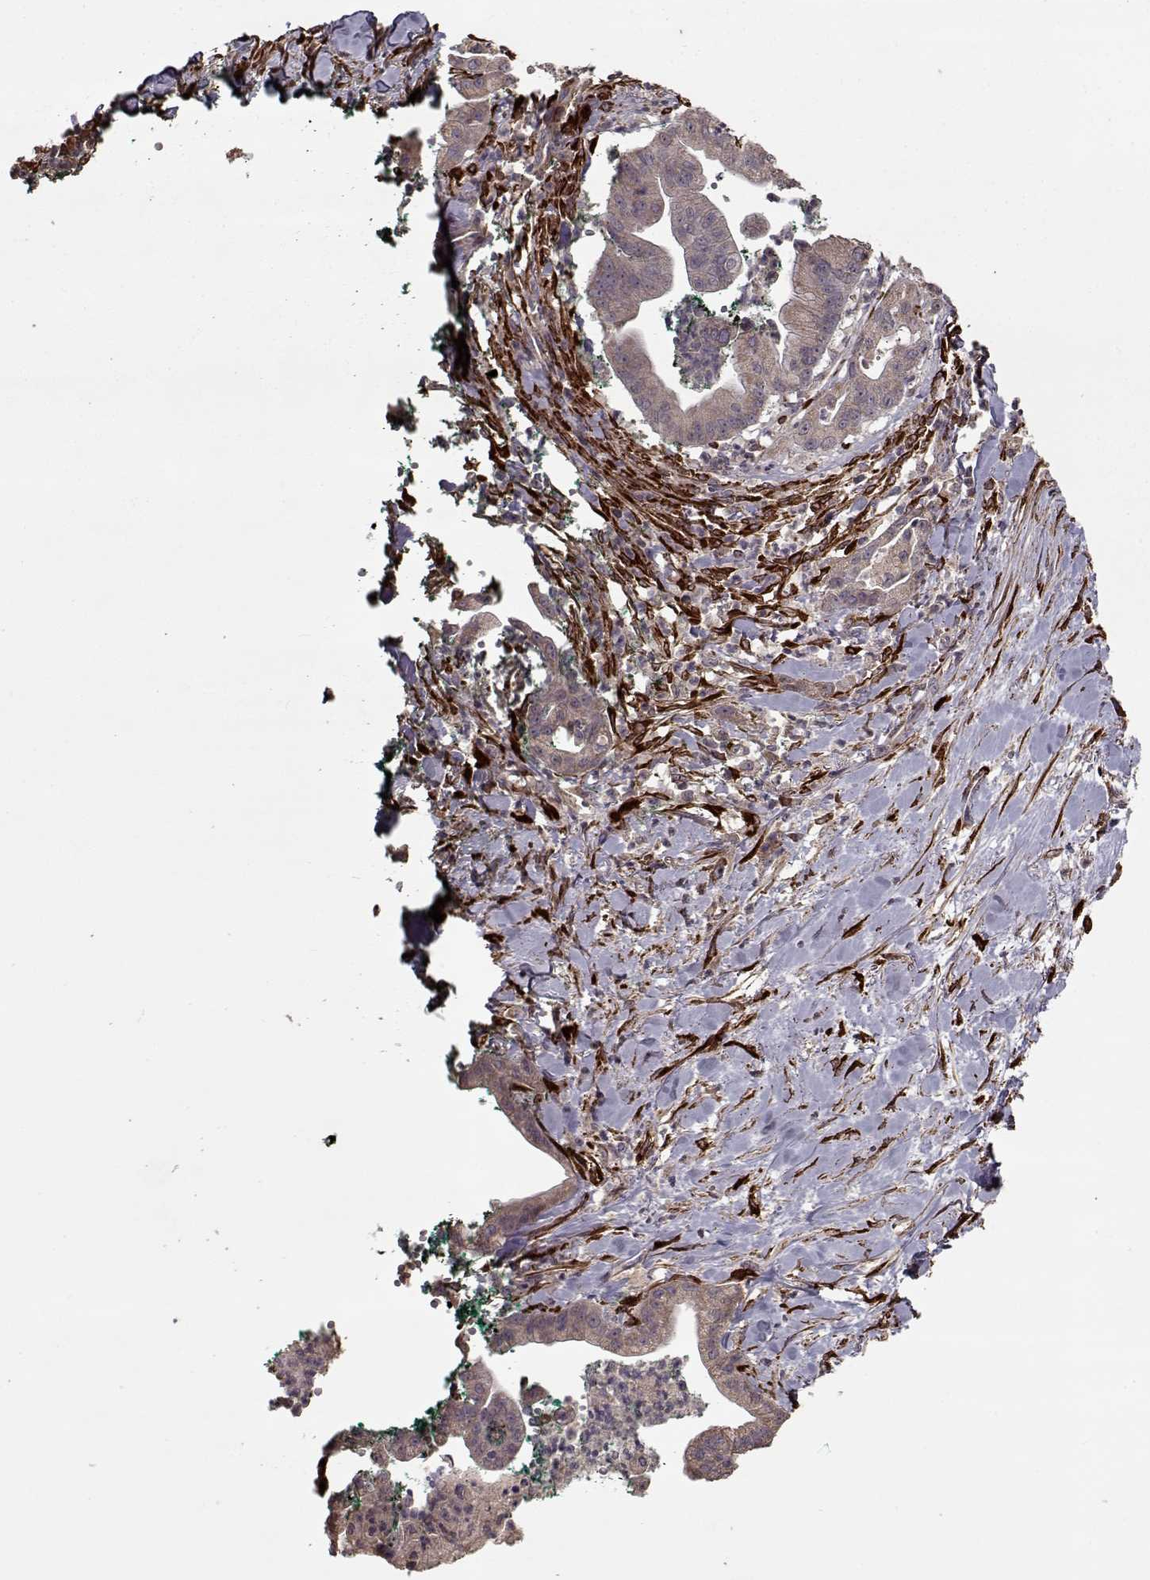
{"staining": {"intensity": "weak", "quantity": ">75%", "location": "cytoplasmic/membranous"}, "tissue": "pancreatic cancer", "cell_type": "Tumor cells", "image_type": "cancer", "snomed": [{"axis": "morphology", "description": "Normal tissue, NOS"}, {"axis": "morphology", "description": "Adenocarcinoma, NOS"}, {"axis": "topography", "description": "Lymph node"}, {"axis": "topography", "description": "Pancreas"}], "caption": "Immunohistochemistry (IHC) micrograph of neoplastic tissue: human pancreatic adenocarcinoma stained using immunohistochemistry (IHC) shows low levels of weak protein expression localized specifically in the cytoplasmic/membranous of tumor cells, appearing as a cytoplasmic/membranous brown color.", "gene": "IMMP1L", "patient": {"sex": "female", "age": 58}}